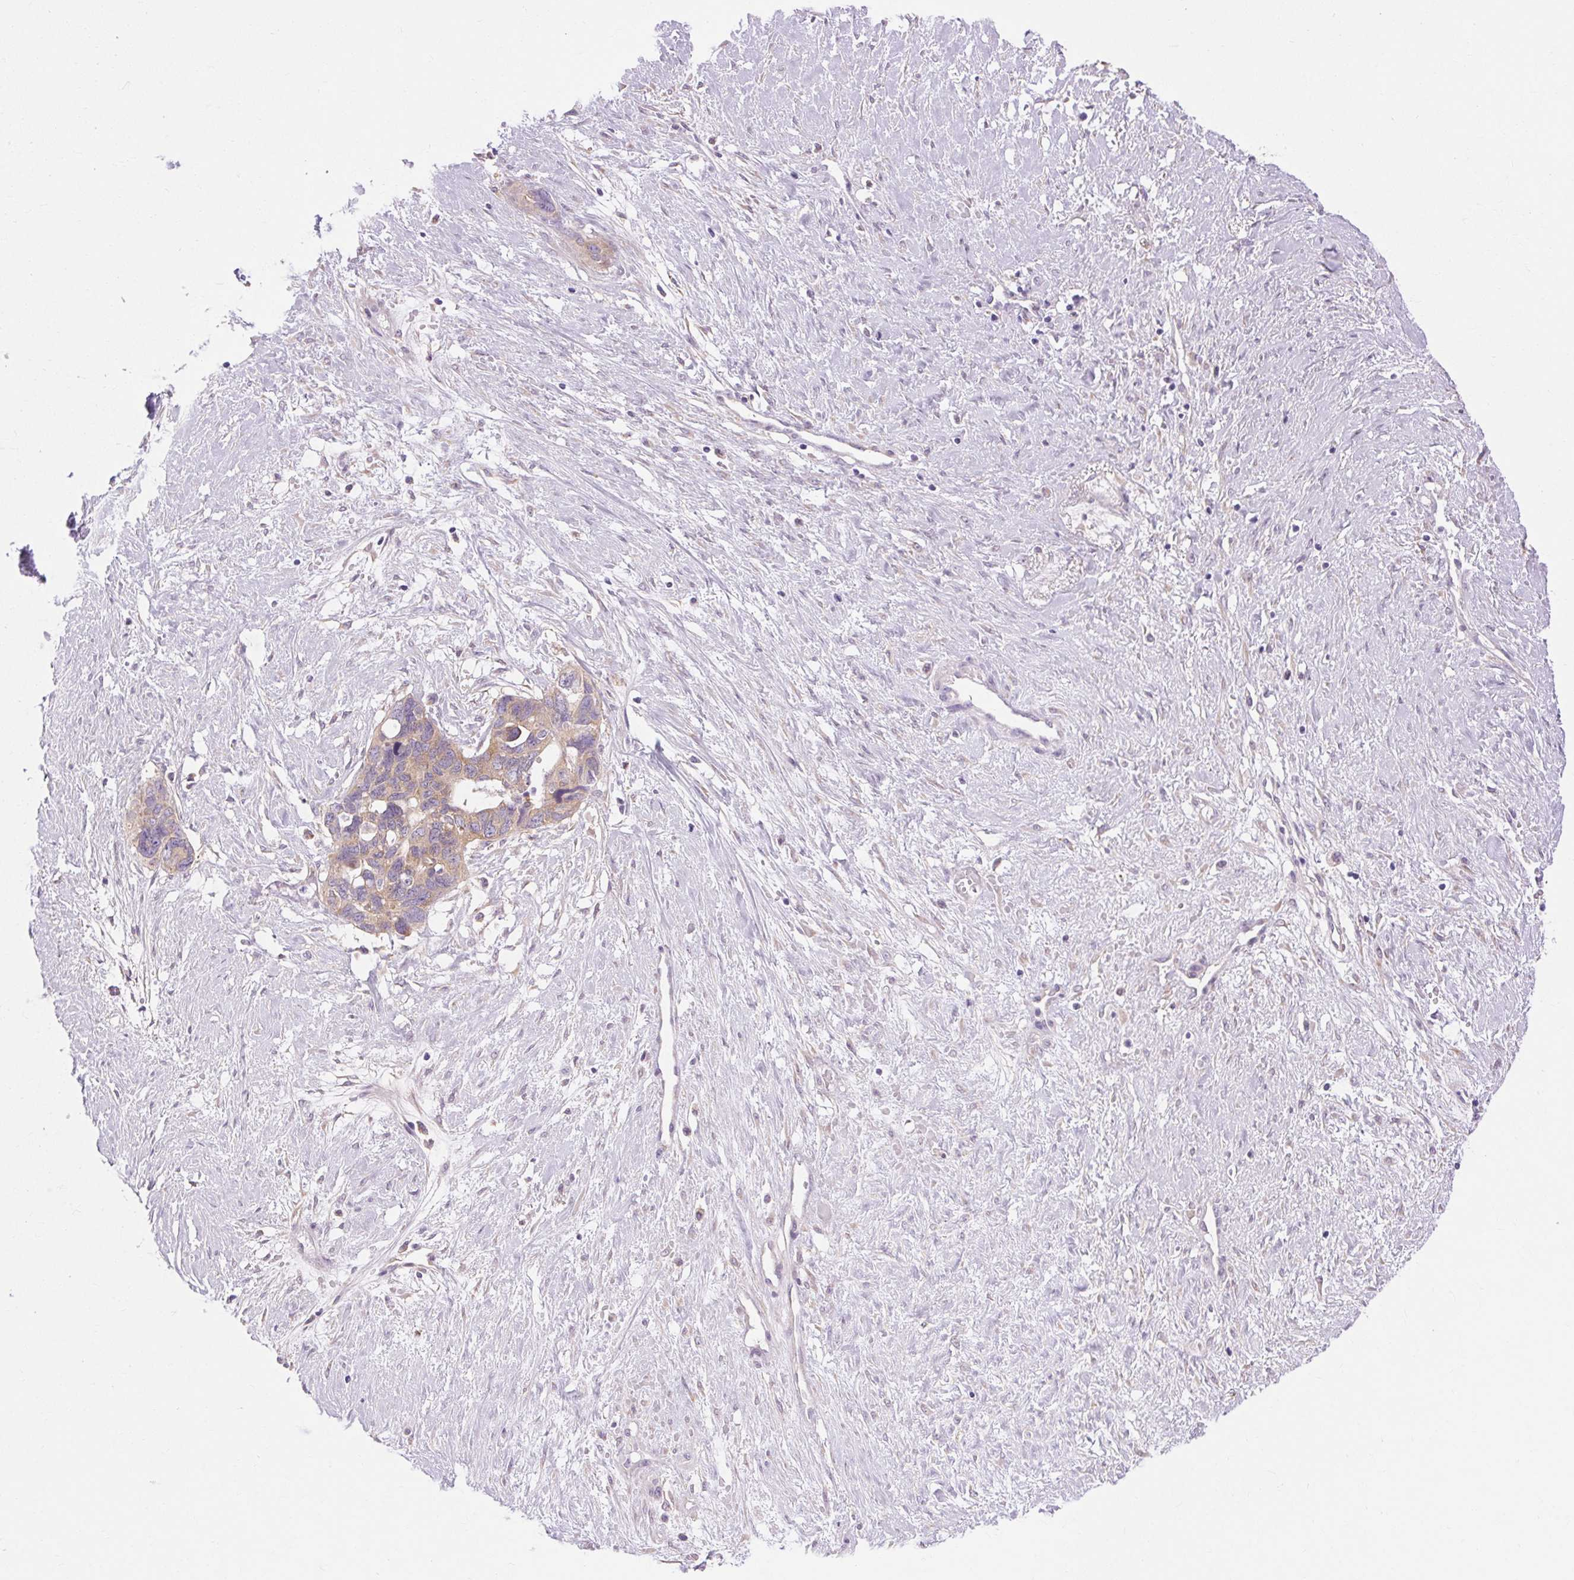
{"staining": {"intensity": "weak", "quantity": "25%-75%", "location": "cytoplasmic/membranous"}, "tissue": "ovarian cancer", "cell_type": "Tumor cells", "image_type": "cancer", "snomed": [{"axis": "morphology", "description": "Cystadenocarcinoma, serous, NOS"}, {"axis": "topography", "description": "Ovary"}], "caption": "This micrograph demonstrates immunohistochemistry (IHC) staining of human ovarian cancer (serous cystadenocarcinoma), with low weak cytoplasmic/membranous positivity in approximately 25%-75% of tumor cells.", "gene": "SOWAHC", "patient": {"sex": "female", "age": 69}}